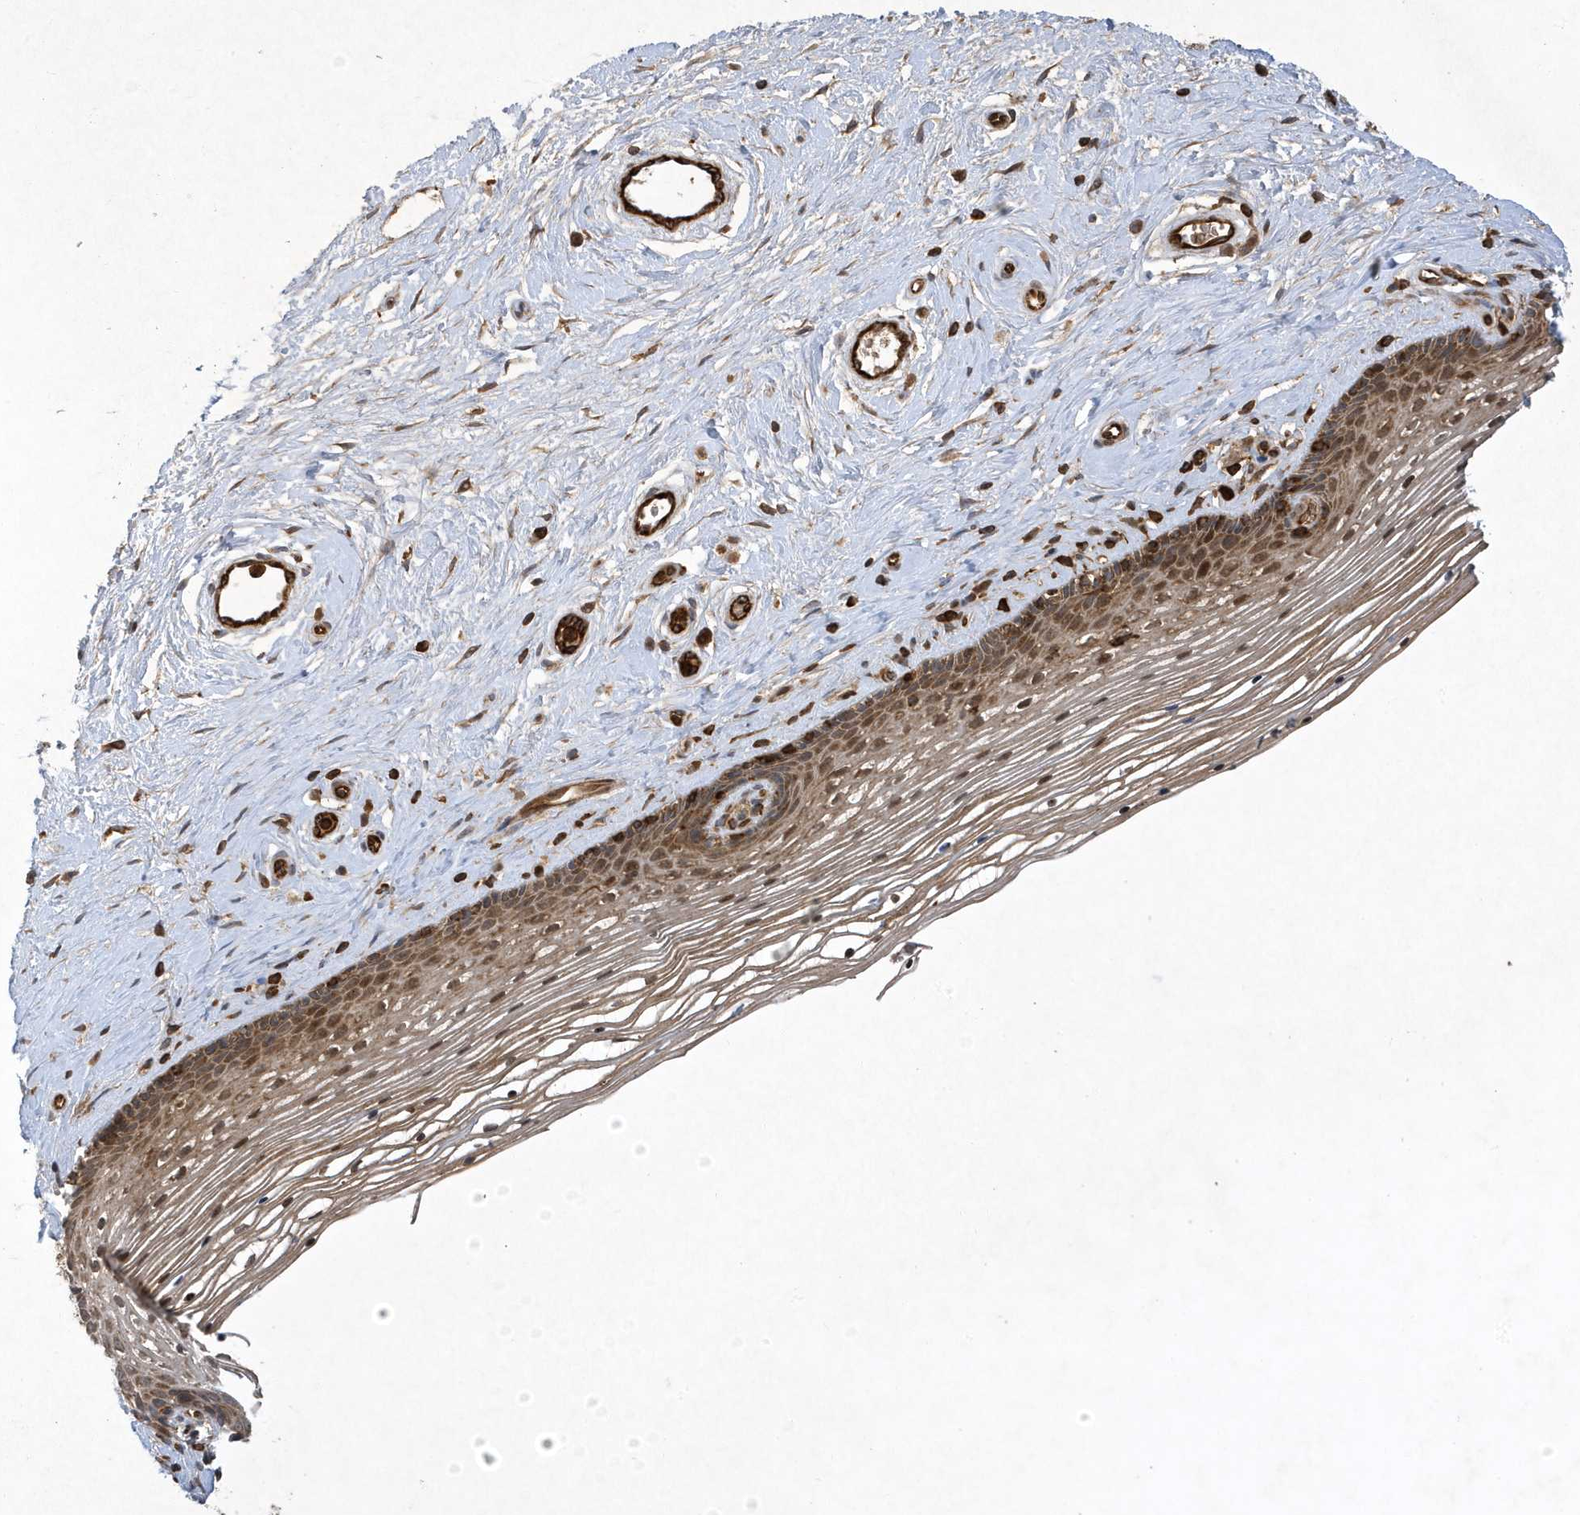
{"staining": {"intensity": "moderate", "quantity": ">75%", "location": "cytoplasmic/membranous,nuclear"}, "tissue": "vagina", "cell_type": "Squamous epithelial cells", "image_type": "normal", "snomed": [{"axis": "morphology", "description": "Normal tissue, NOS"}, {"axis": "topography", "description": "Vagina"}], "caption": "Squamous epithelial cells exhibit medium levels of moderate cytoplasmic/membranous,nuclear positivity in approximately >75% of cells in unremarkable human vagina. The protein of interest is stained brown, and the nuclei are stained in blue (DAB IHC with brightfield microscopy, high magnification).", "gene": "LAPTM4A", "patient": {"sex": "female", "age": 46}}